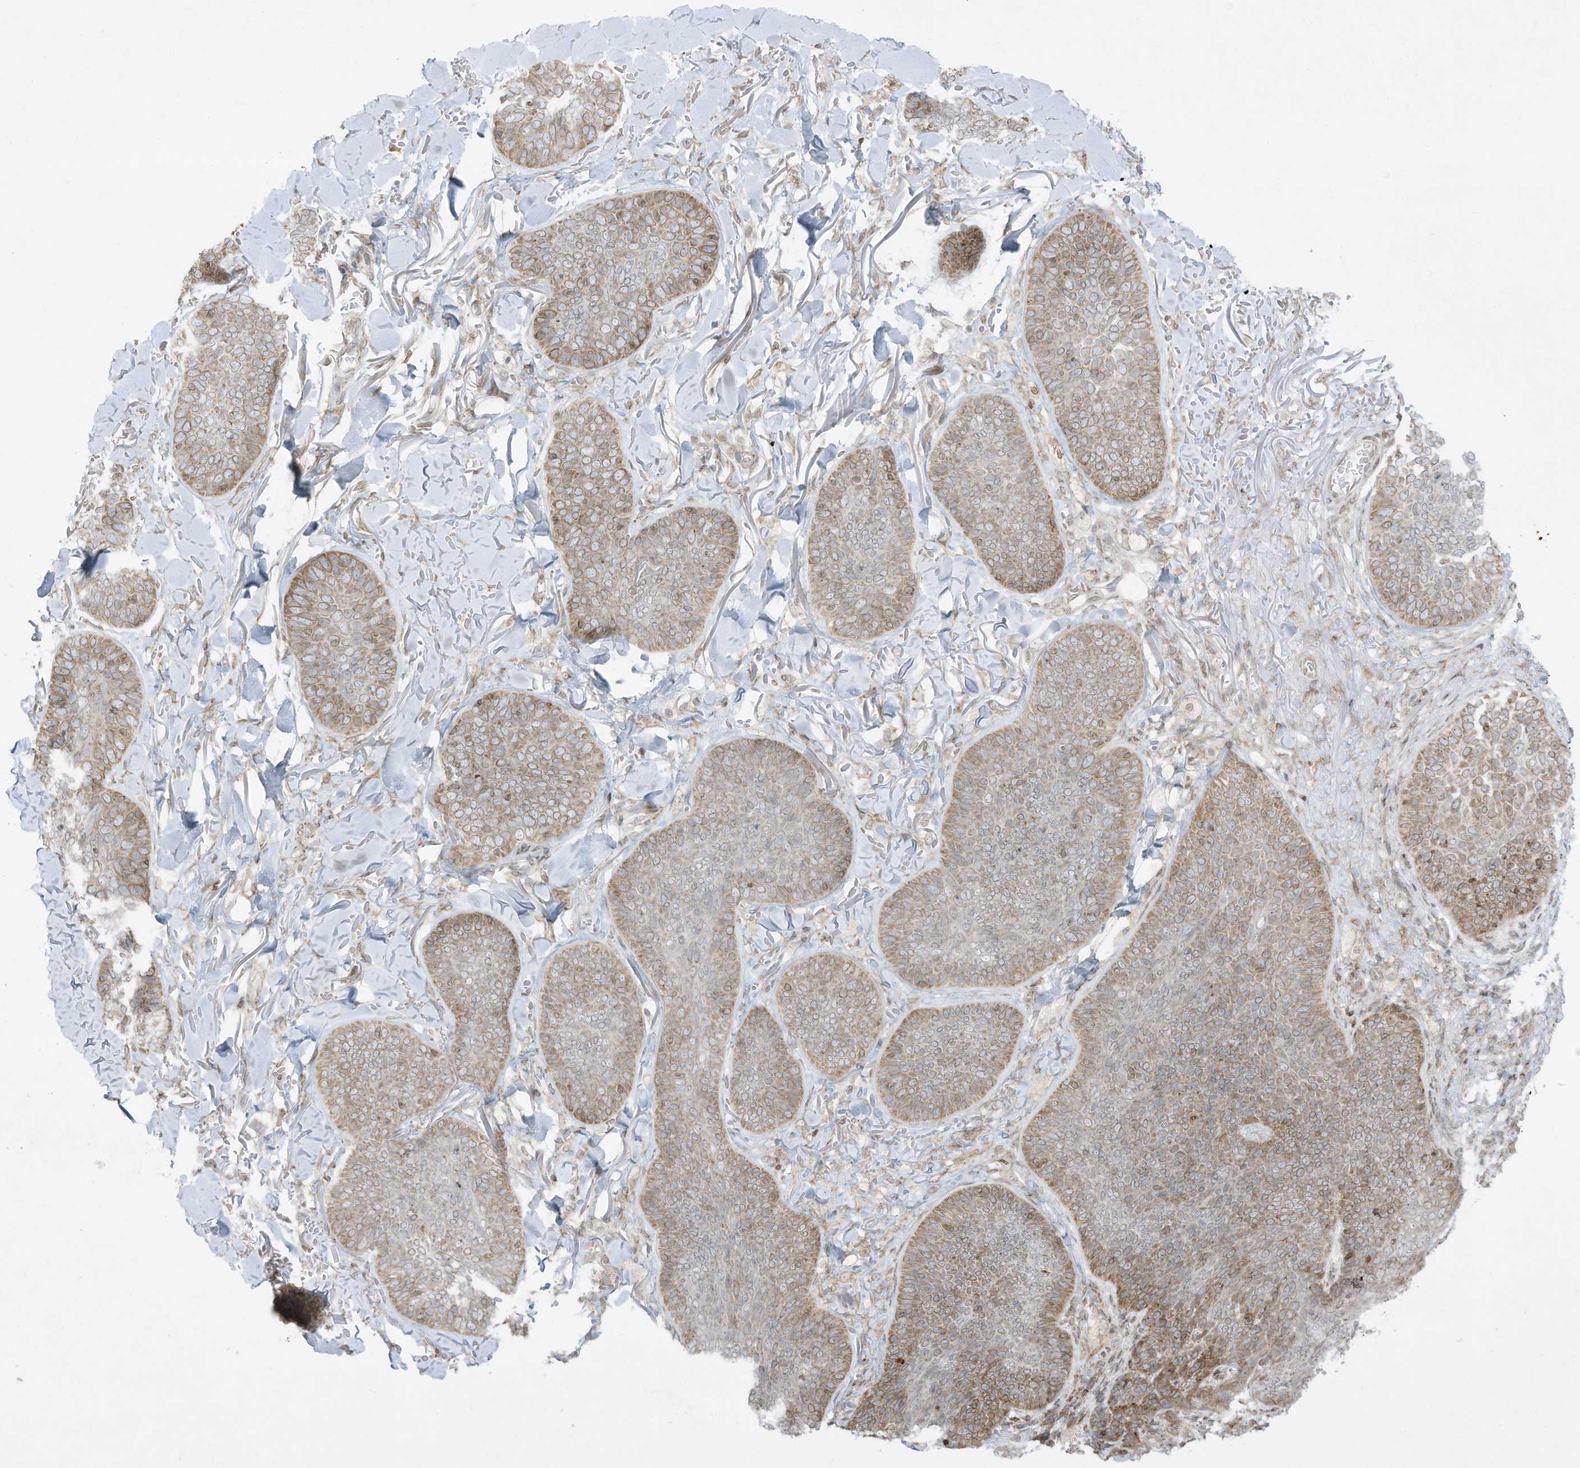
{"staining": {"intensity": "weak", "quantity": "25%-75%", "location": "cytoplasmic/membranous"}, "tissue": "skin cancer", "cell_type": "Tumor cells", "image_type": "cancer", "snomed": [{"axis": "morphology", "description": "Basal cell carcinoma"}, {"axis": "topography", "description": "Skin"}], "caption": "High-power microscopy captured an immunohistochemistry micrograph of skin cancer (basal cell carcinoma), revealing weak cytoplasmic/membranous staining in about 25%-75% of tumor cells.", "gene": "PTK6", "patient": {"sex": "male", "age": 85}}